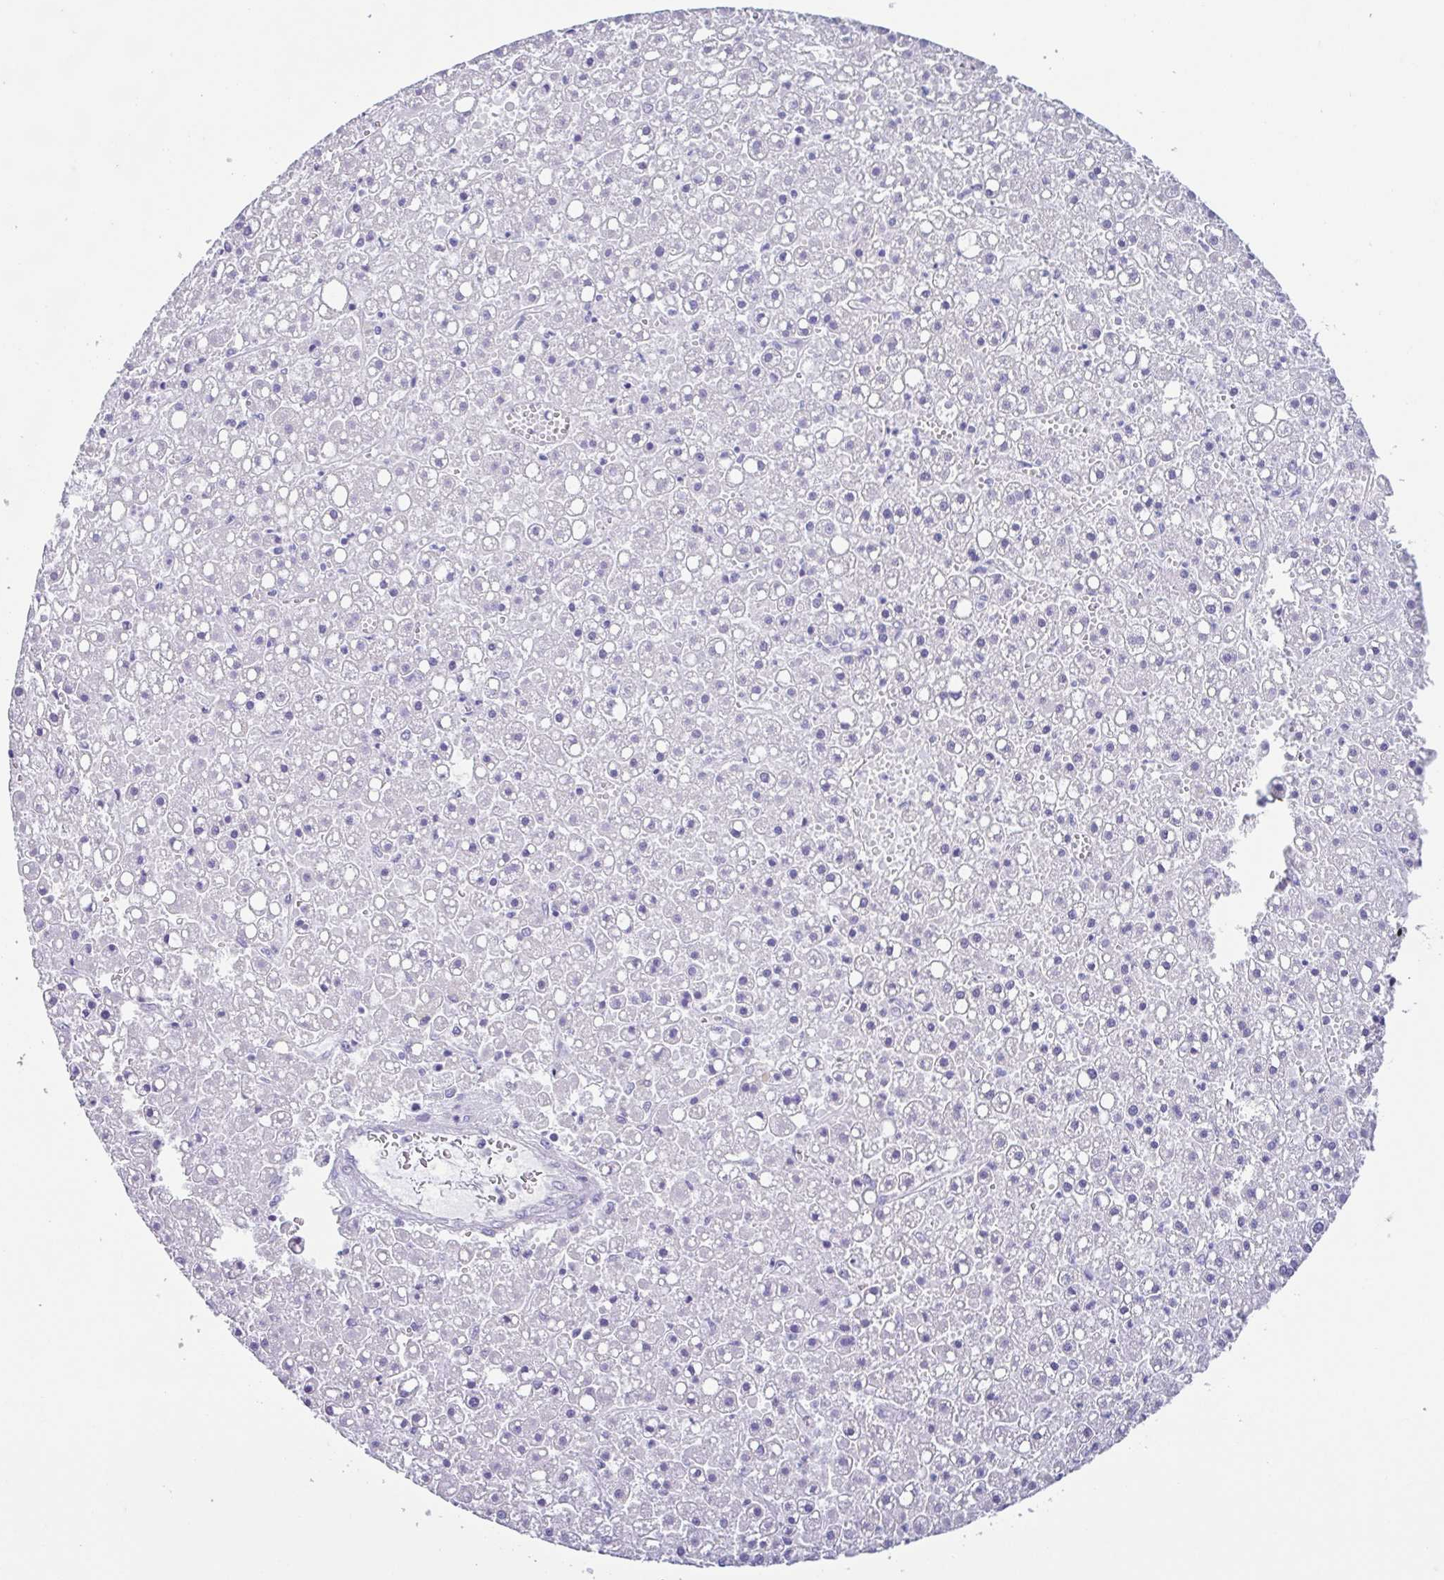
{"staining": {"intensity": "negative", "quantity": "none", "location": "none"}, "tissue": "liver cancer", "cell_type": "Tumor cells", "image_type": "cancer", "snomed": [{"axis": "morphology", "description": "Carcinoma, Hepatocellular, NOS"}, {"axis": "topography", "description": "Liver"}], "caption": "Immunohistochemistry histopathology image of human liver hepatocellular carcinoma stained for a protein (brown), which displays no positivity in tumor cells.", "gene": "RDH11", "patient": {"sex": "male", "age": 67}}